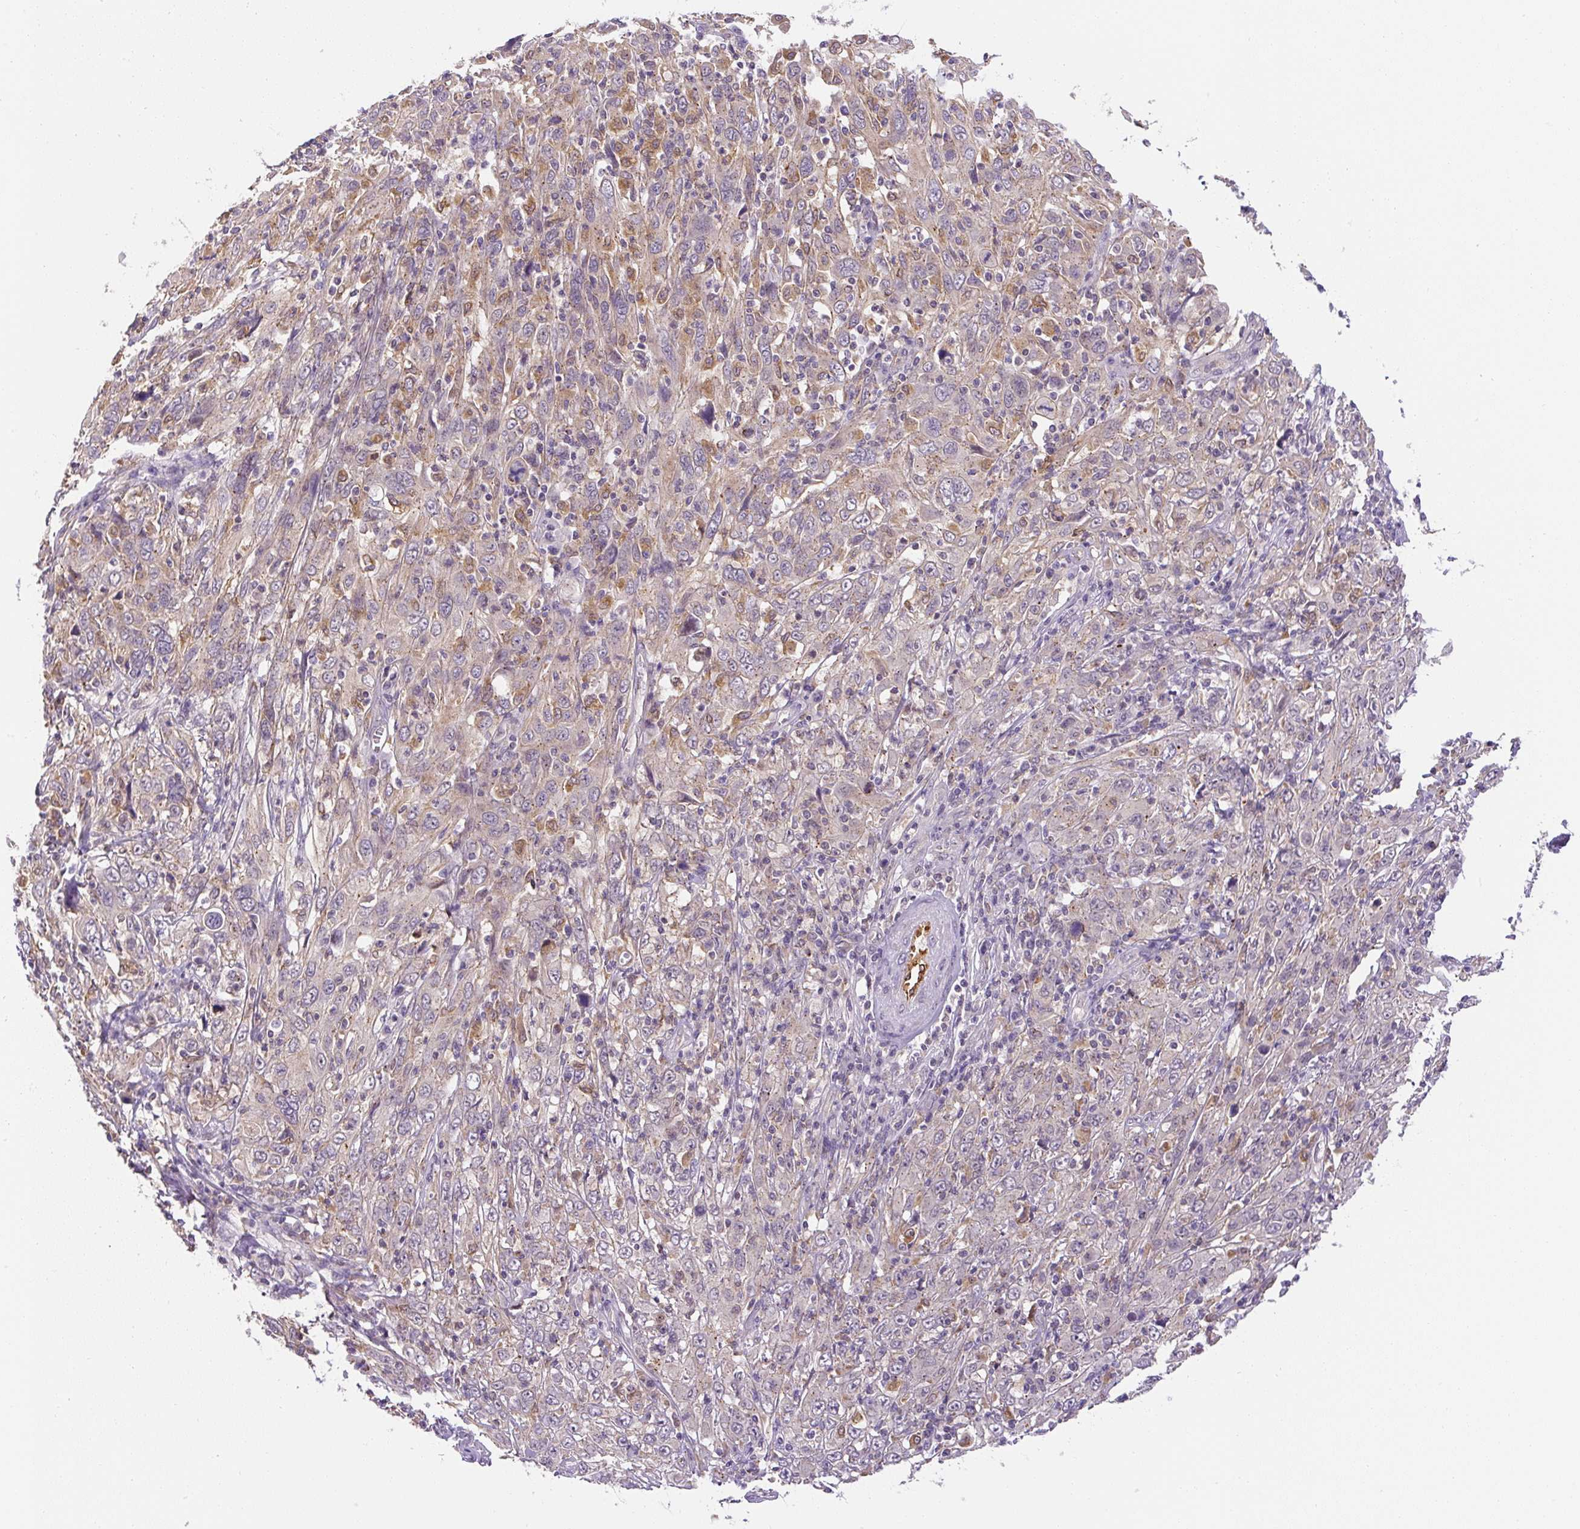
{"staining": {"intensity": "negative", "quantity": "none", "location": "none"}, "tissue": "cervical cancer", "cell_type": "Tumor cells", "image_type": "cancer", "snomed": [{"axis": "morphology", "description": "Squamous cell carcinoma, NOS"}, {"axis": "topography", "description": "Cervix"}], "caption": "Histopathology image shows no protein expression in tumor cells of cervical cancer (squamous cell carcinoma) tissue.", "gene": "PLA2G4A", "patient": {"sex": "female", "age": 46}}